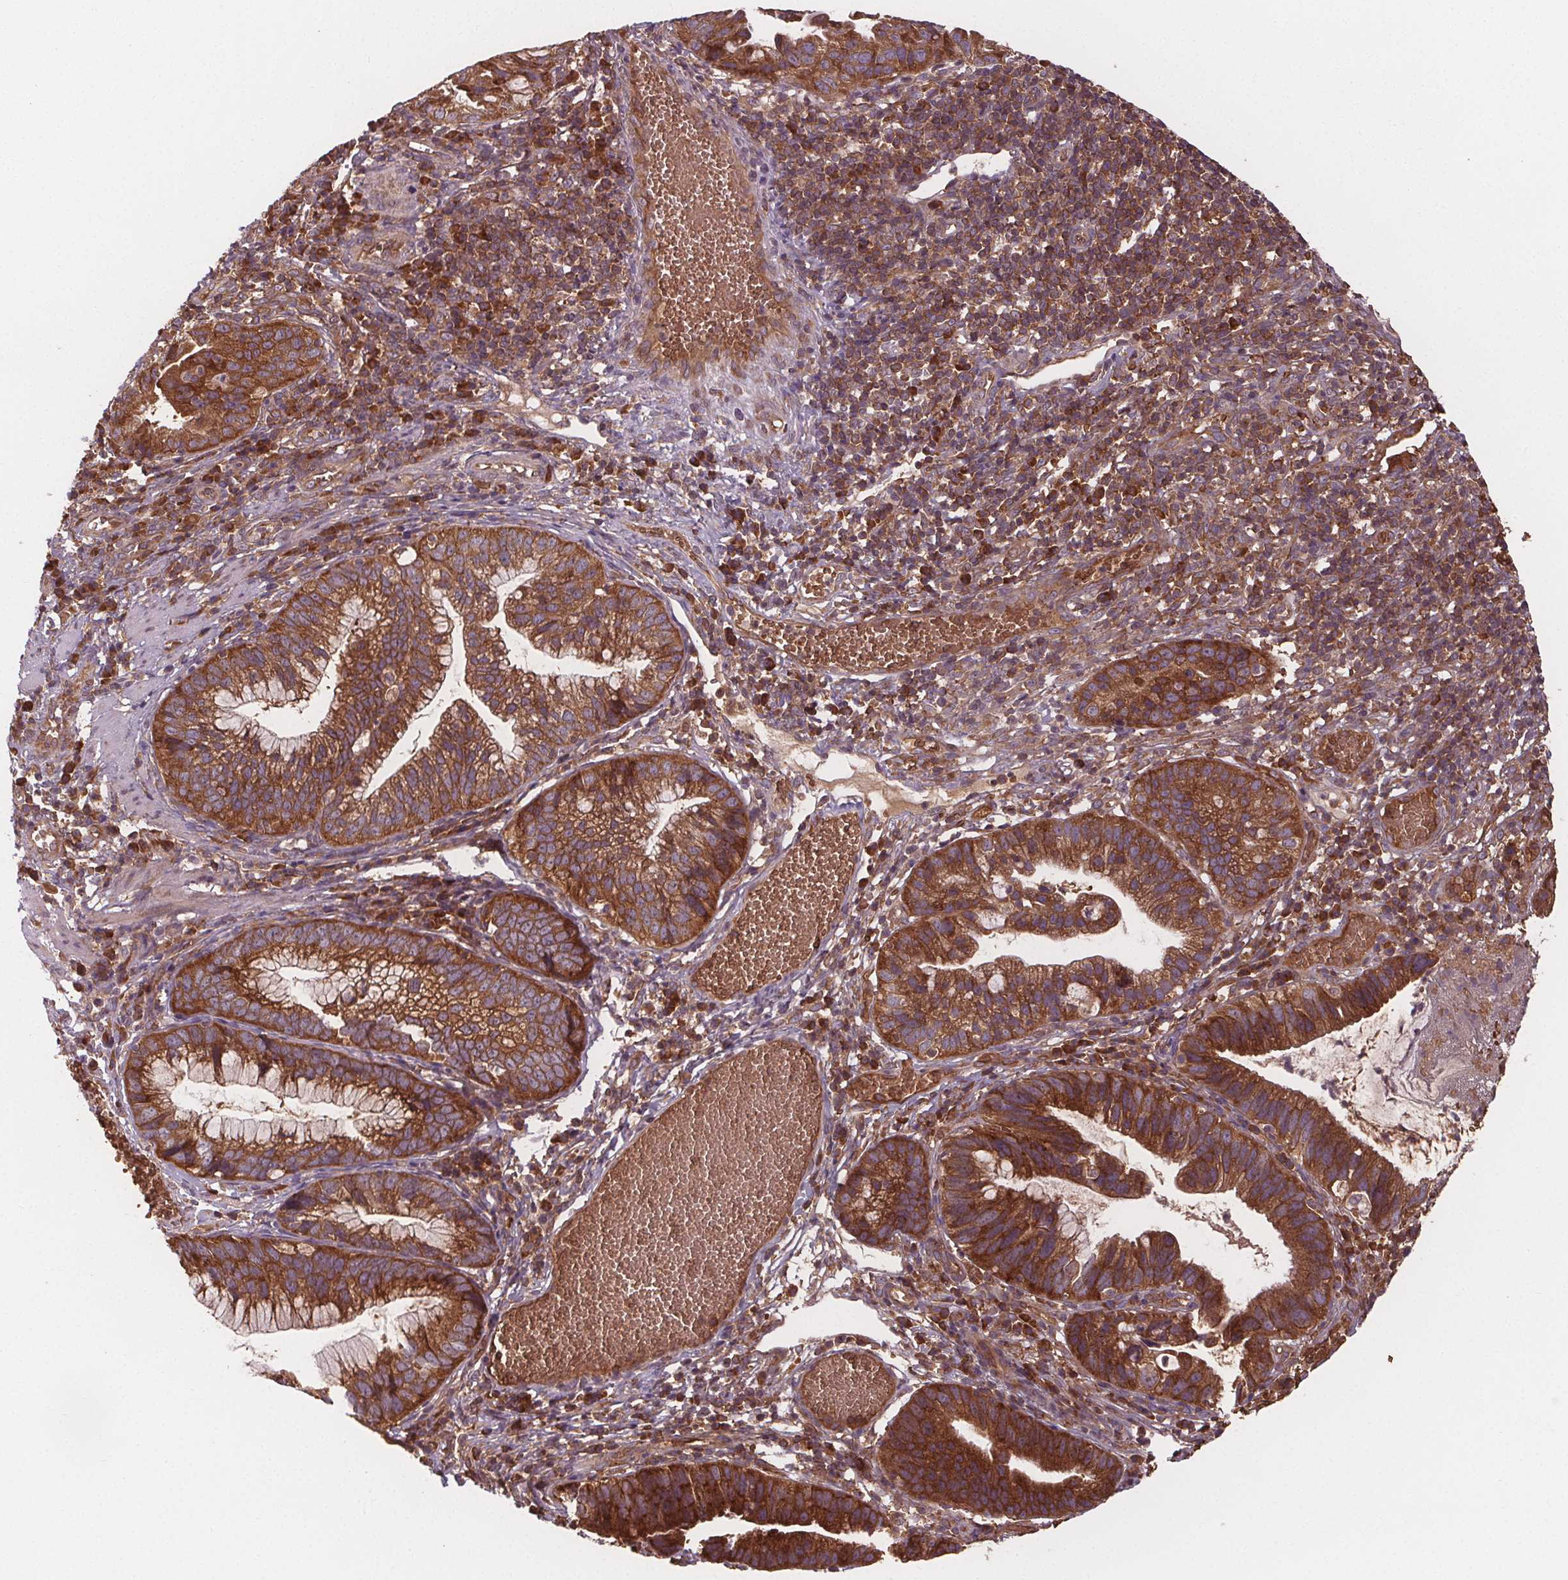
{"staining": {"intensity": "moderate", "quantity": ">75%", "location": "cytoplasmic/membranous"}, "tissue": "cervical cancer", "cell_type": "Tumor cells", "image_type": "cancer", "snomed": [{"axis": "morphology", "description": "Adenocarcinoma, NOS"}, {"axis": "topography", "description": "Cervix"}], "caption": "High-magnification brightfield microscopy of cervical cancer (adenocarcinoma) stained with DAB (brown) and counterstained with hematoxylin (blue). tumor cells exhibit moderate cytoplasmic/membranous positivity is present in about>75% of cells.", "gene": "EIF3D", "patient": {"sex": "female", "age": 34}}